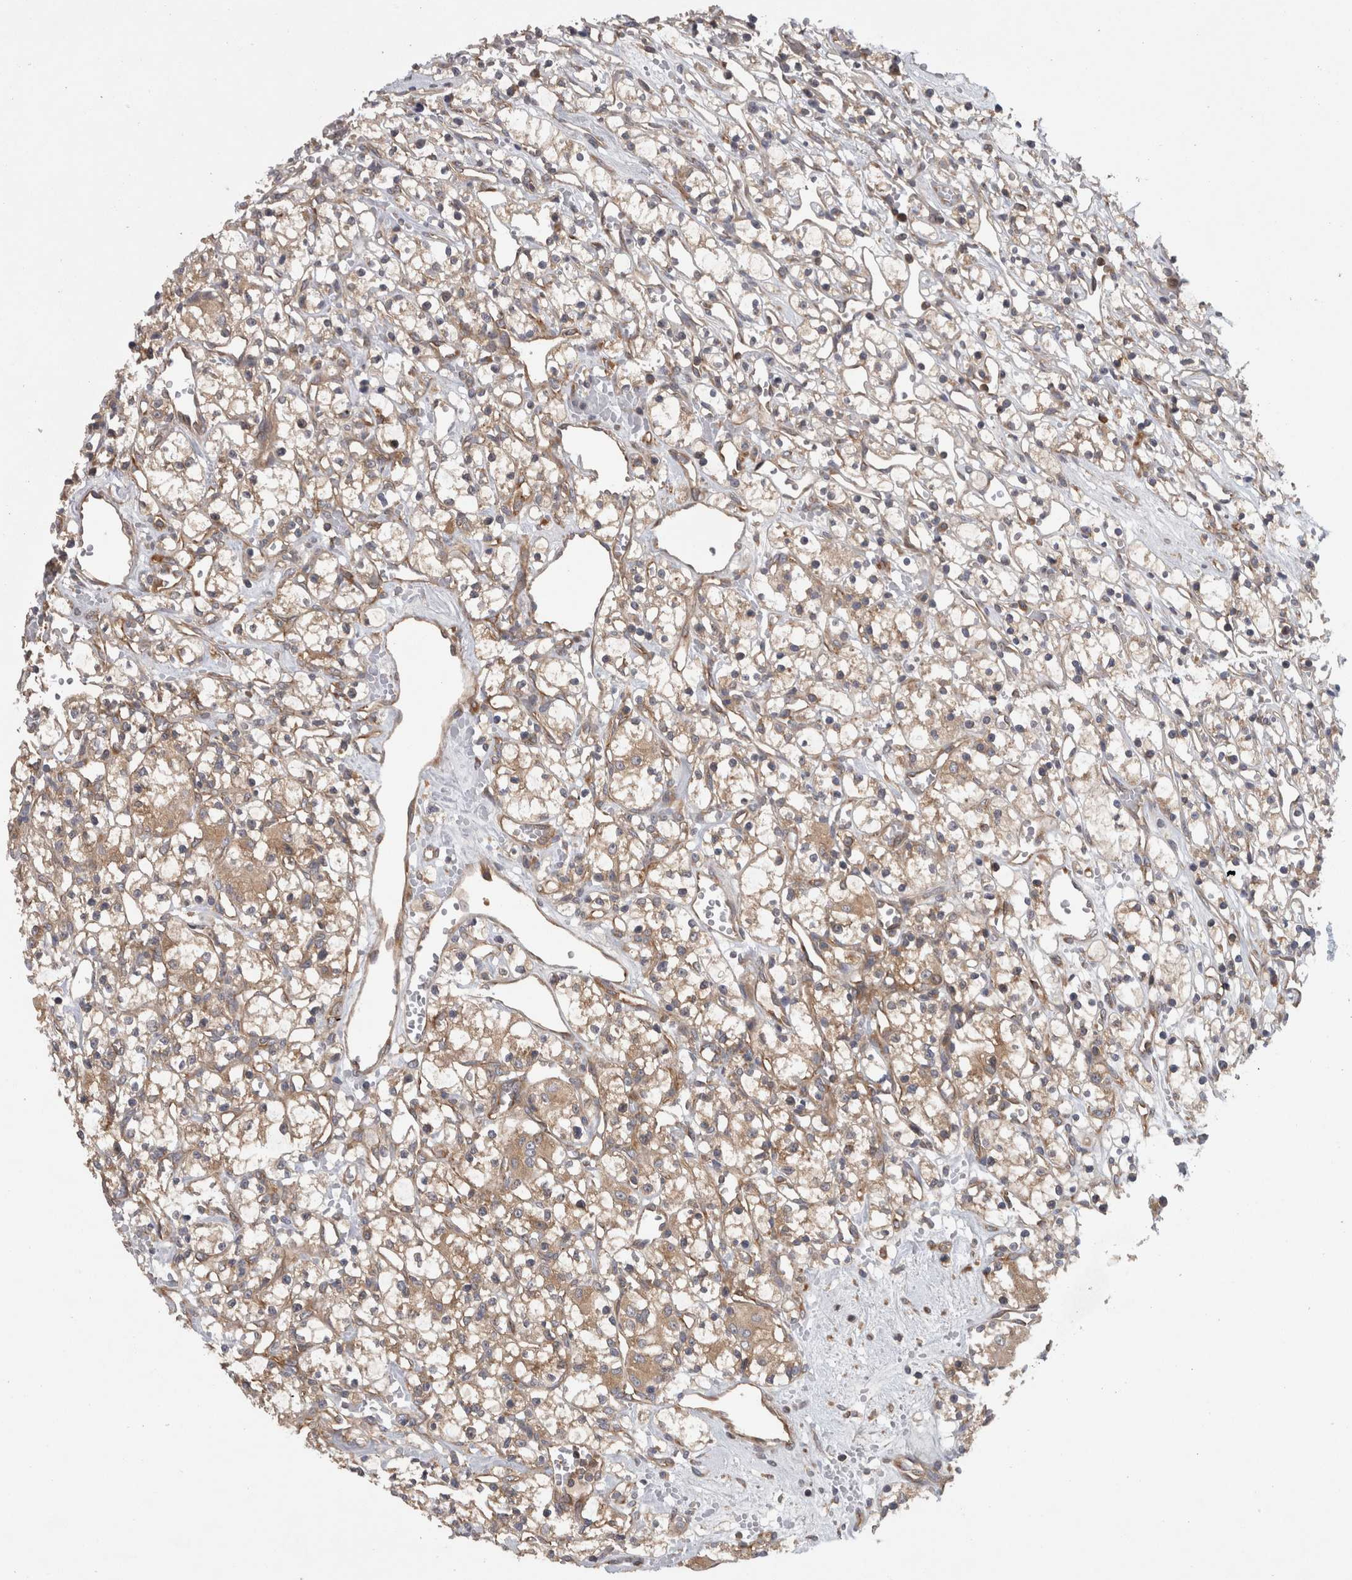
{"staining": {"intensity": "moderate", "quantity": "<25%", "location": "cytoplasmic/membranous"}, "tissue": "renal cancer", "cell_type": "Tumor cells", "image_type": "cancer", "snomed": [{"axis": "morphology", "description": "Adenocarcinoma, NOS"}, {"axis": "topography", "description": "Kidney"}], "caption": "Moderate cytoplasmic/membranous staining for a protein is identified in about <25% of tumor cells of renal cancer using IHC.", "gene": "SMCR8", "patient": {"sex": "female", "age": 59}}